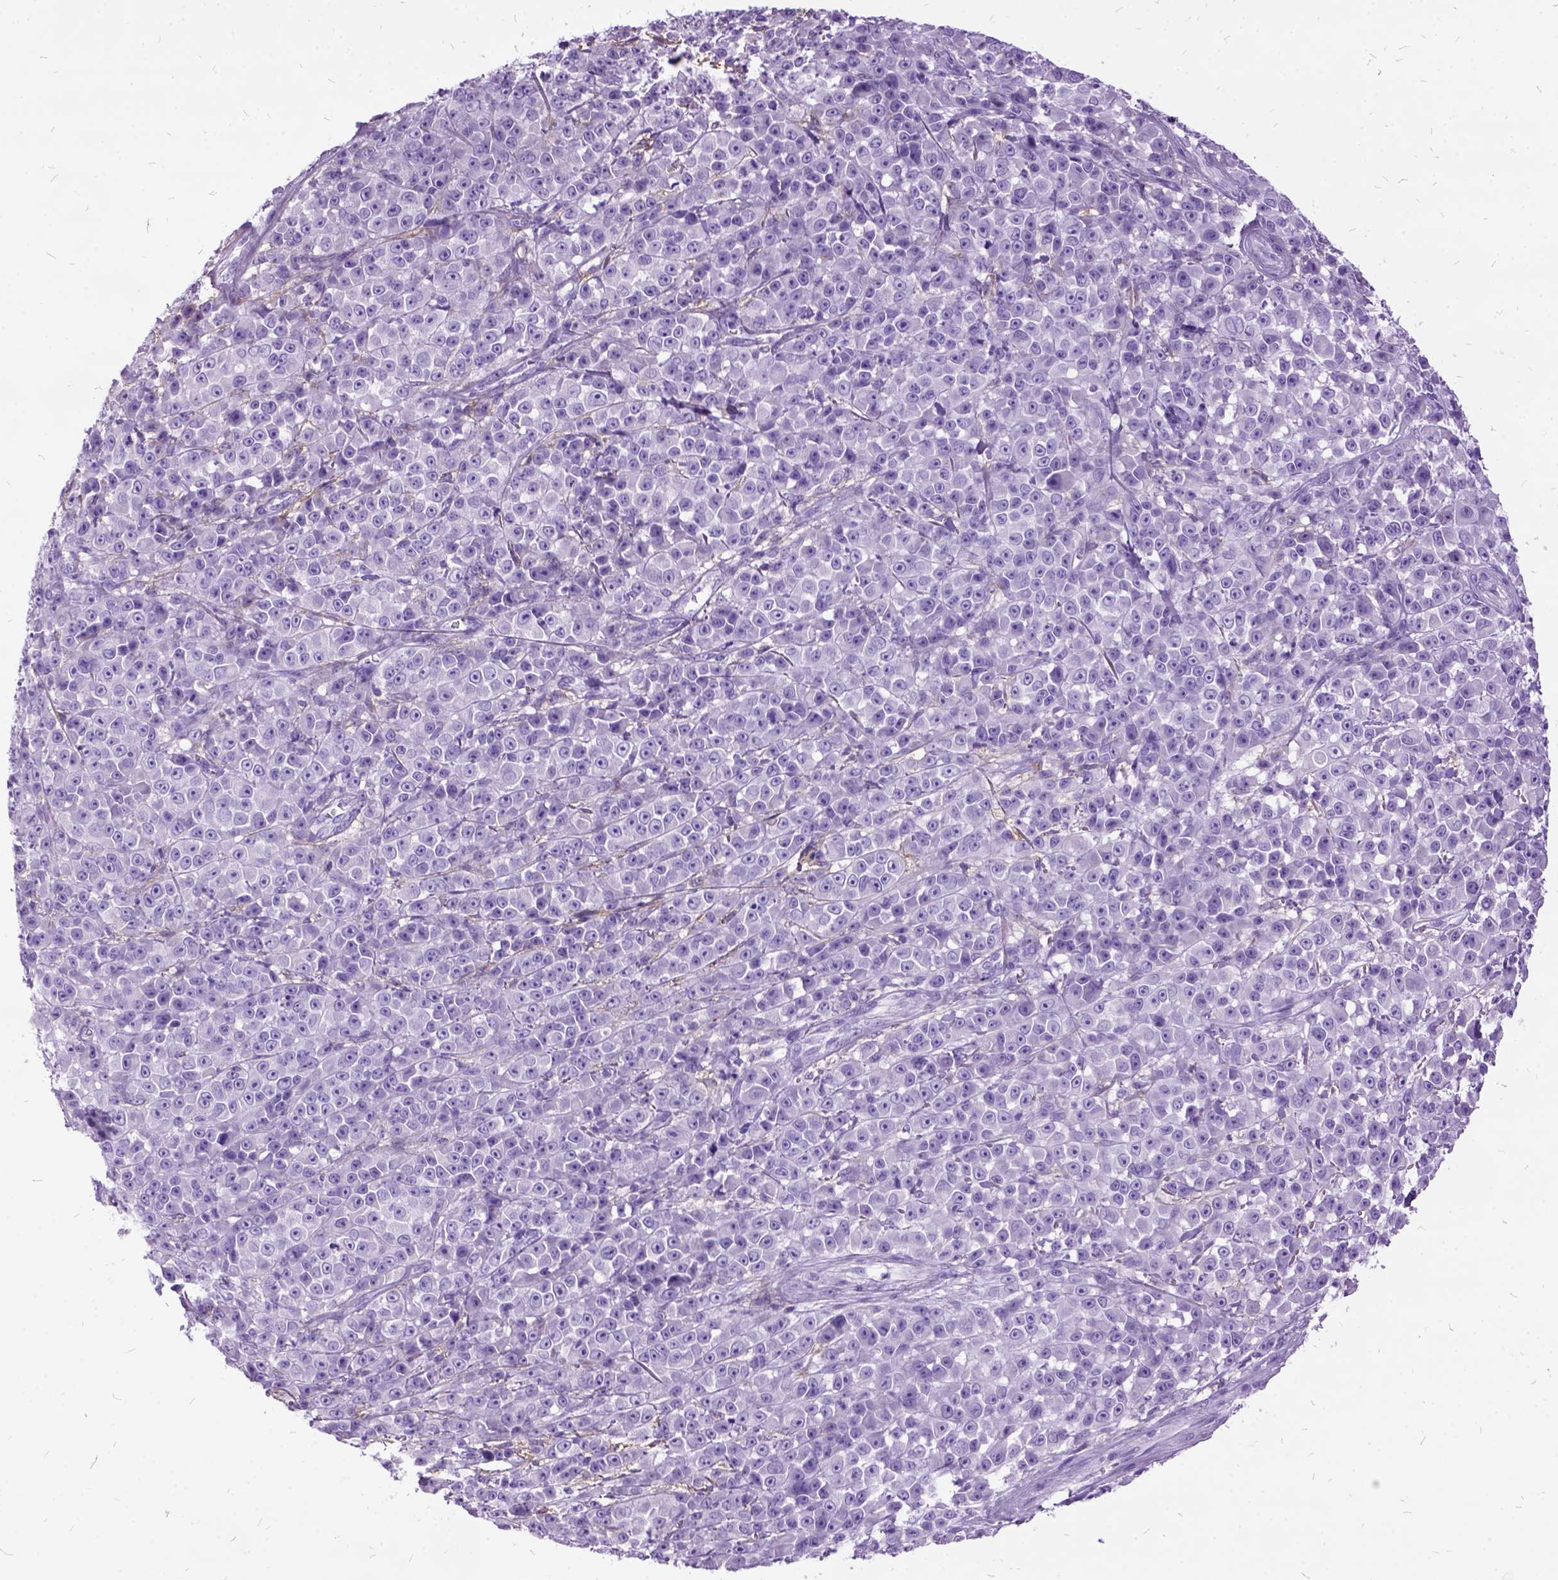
{"staining": {"intensity": "negative", "quantity": "none", "location": "none"}, "tissue": "melanoma", "cell_type": "Tumor cells", "image_type": "cancer", "snomed": [{"axis": "morphology", "description": "Malignant melanoma, NOS"}, {"axis": "topography", "description": "Skin"}, {"axis": "topography", "description": "Skin of back"}], "caption": "DAB immunohistochemical staining of human malignant melanoma displays no significant expression in tumor cells.", "gene": "MME", "patient": {"sex": "male", "age": 91}}